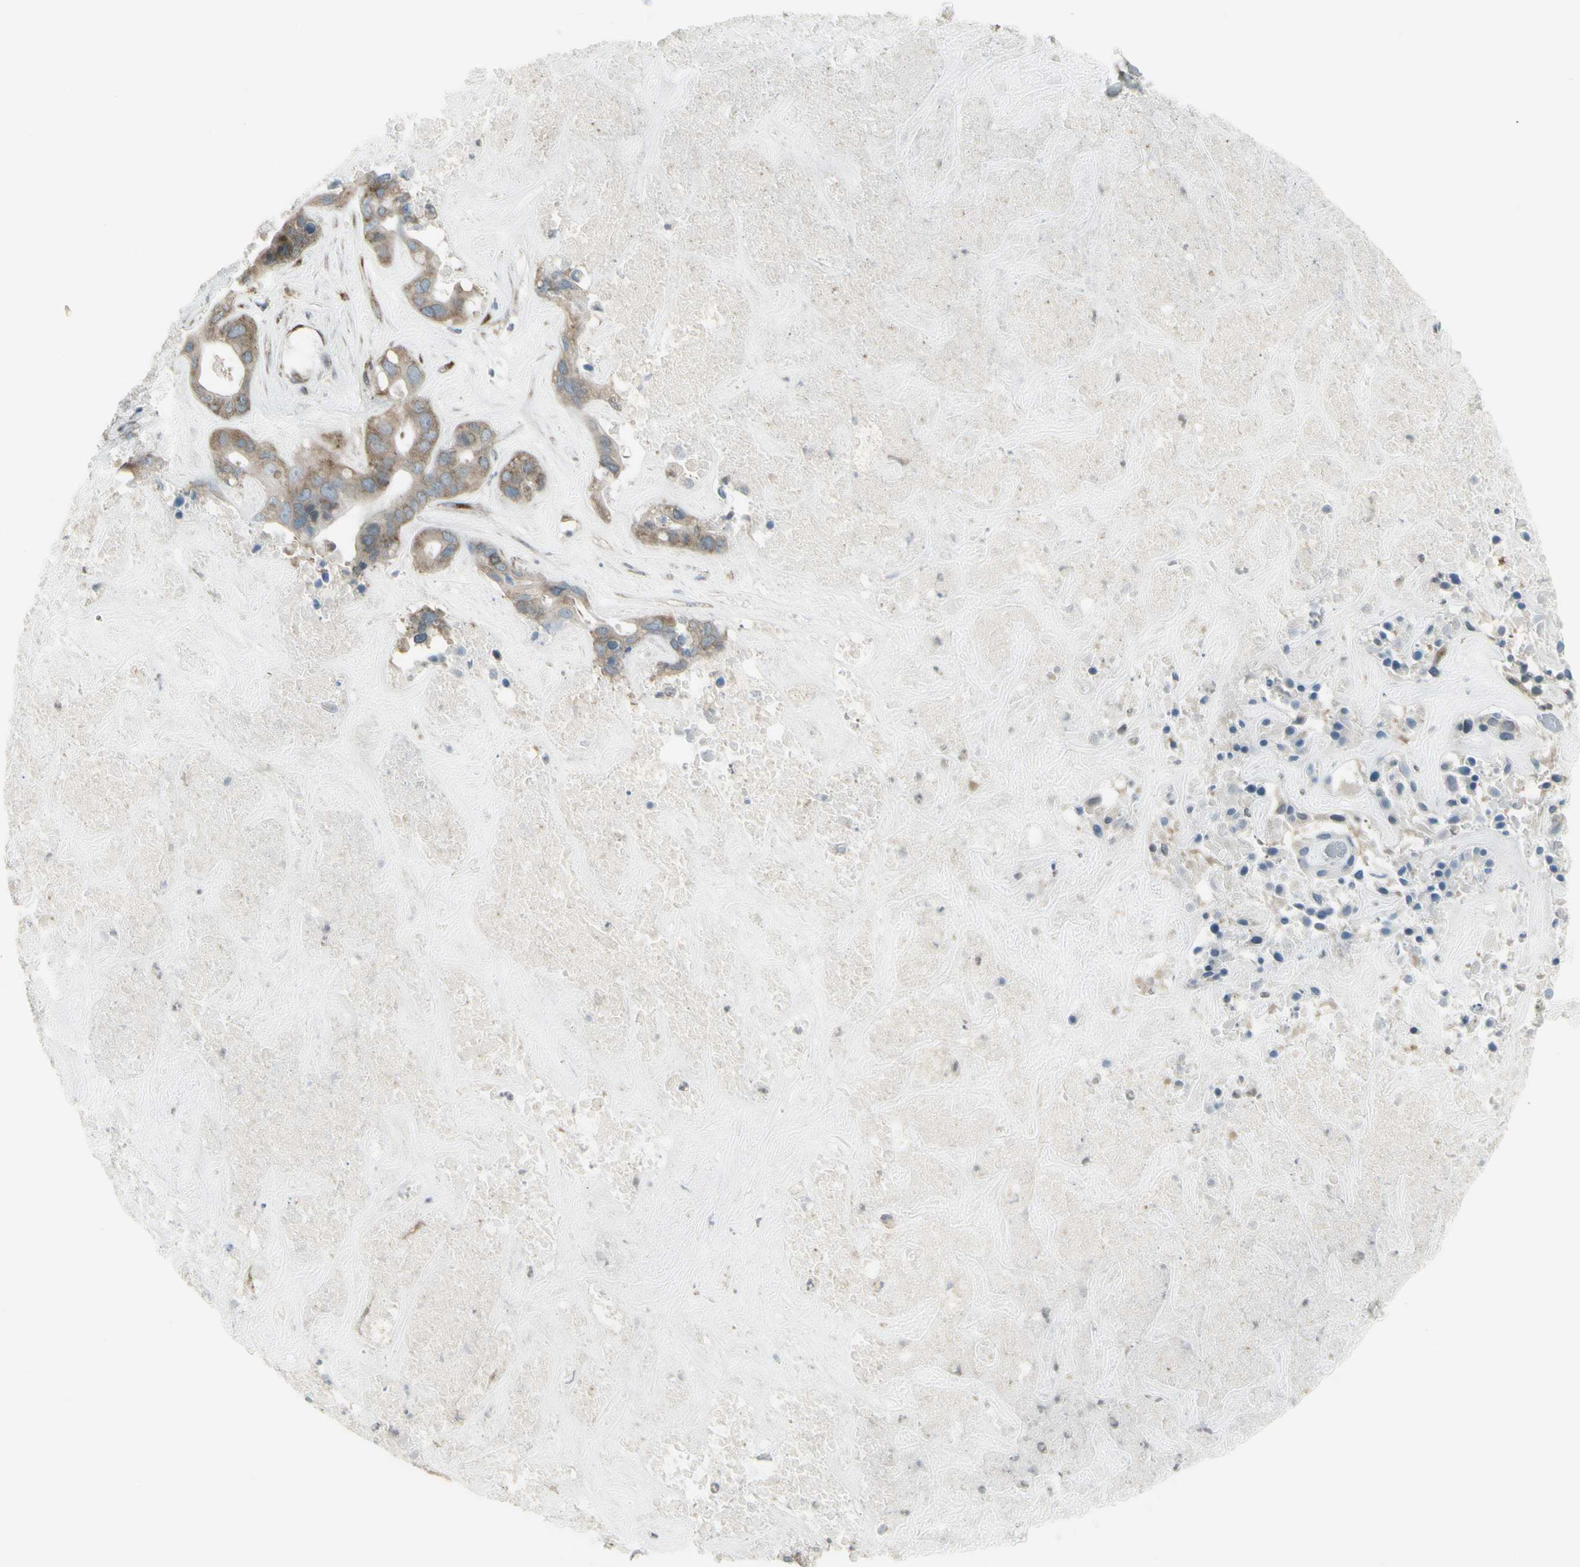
{"staining": {"intensity": "moderate", "quantity": ">75%", "location": "cytoplasmic/membranous"}, "tissue": "liver cancer", "cell_type": "Tumor cells", "image_type": "cancer", "snomed": [{"axis": "morphology", "description": "Cholangiocarcinoma"}, {"axis": "topography", "description": "Liver"}], "caption": "Immunohistochemistry (IHC) (DAB (3,3'-diaminobenzidine)) staining of liver cancer (cholangiocarcinoma) exhibits moderate cytoplasmic/membranous protein positivity in about >75% of tumor cells. (IHC, brightfield microscopy, high magnification).", "gene": "FKBP3", "patient": {"sex": "female", "age": 65}}